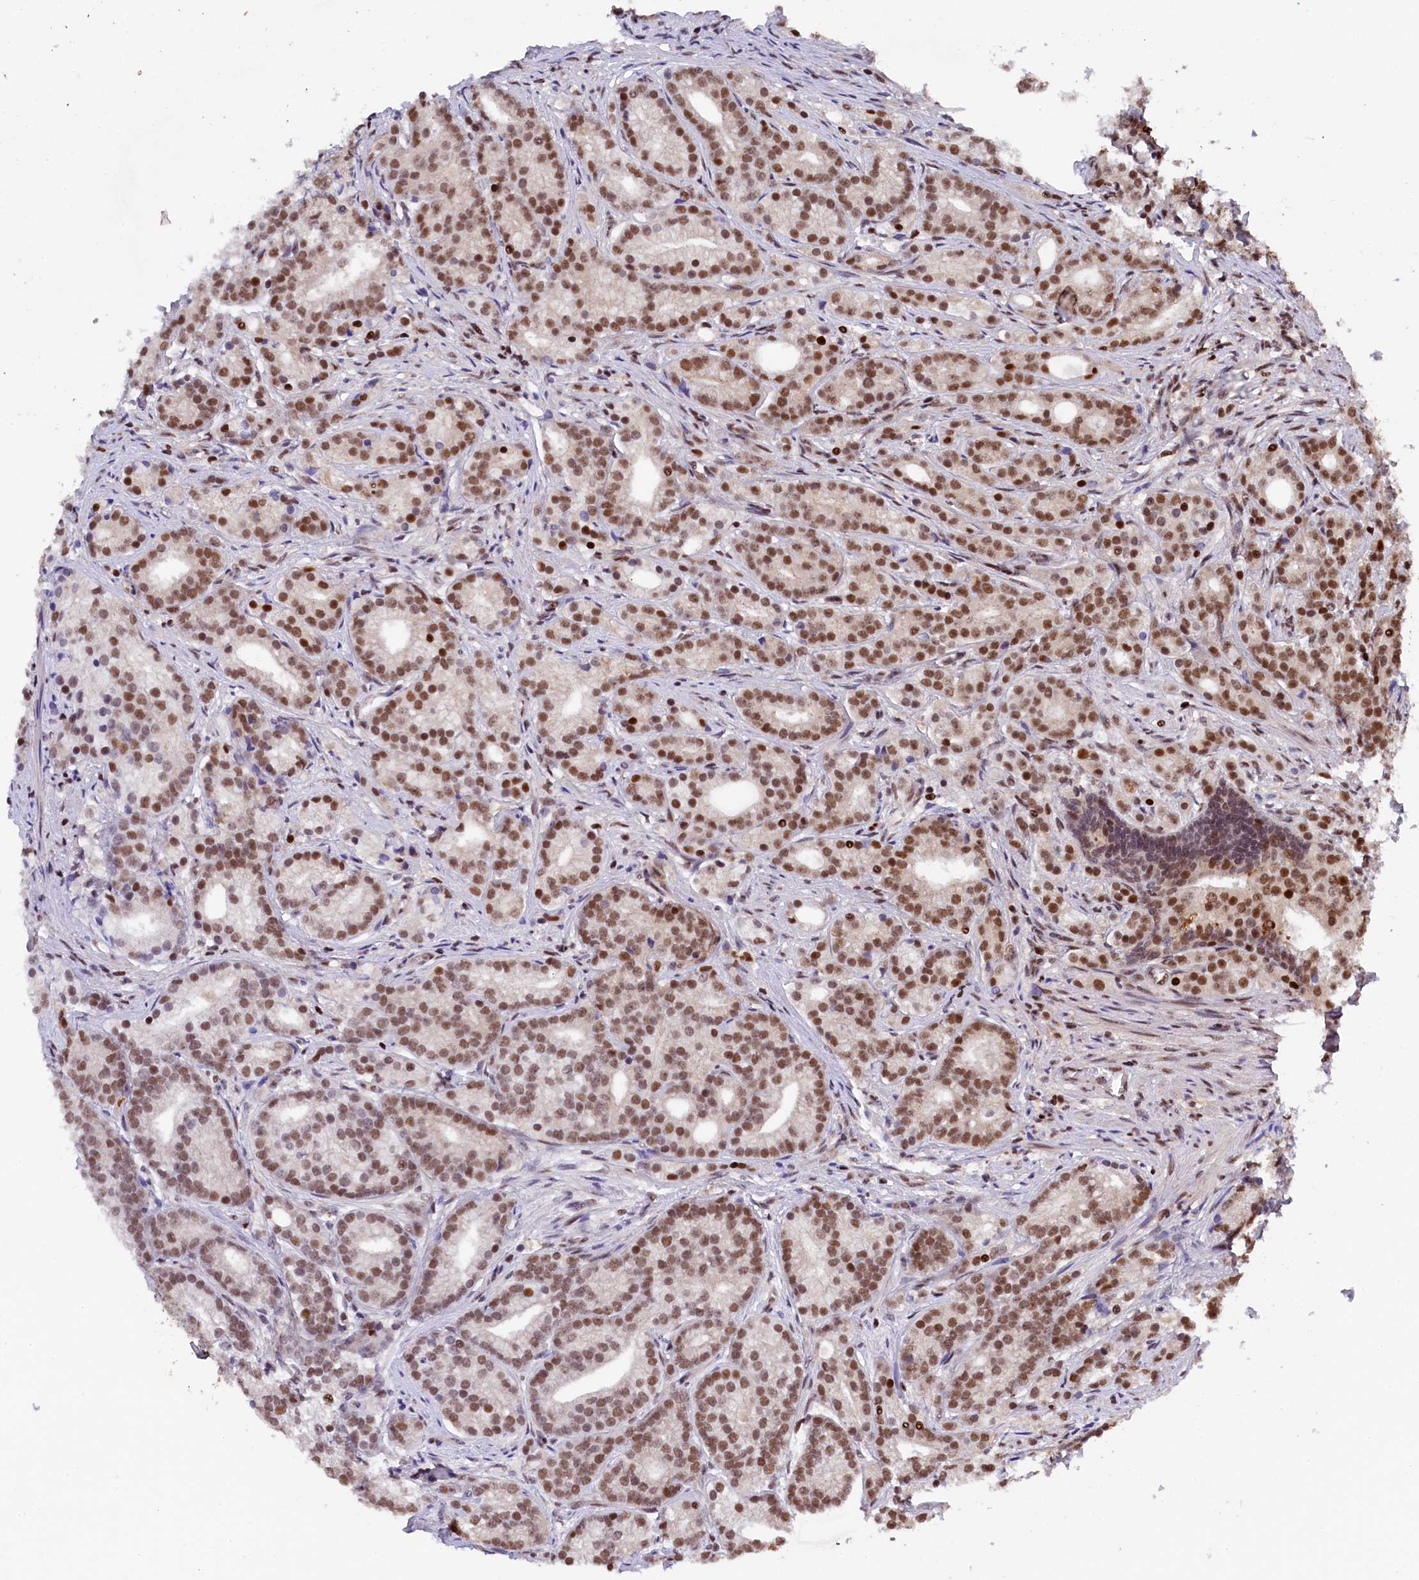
{"staining": {"intensity": "moderate", "quantity": "25%-75%", "location": "nuclear"}, "tissue": "prostate cancer", "cell_type": "Tumor cells", "image_type": "cancer", "snomed": [{"axis": "morphology", "description": "Adenocarcinoma, Low grade"}, {"axis": "topography", "description": "Prostate"}], "caption": "Protein expression analysis of human adenocarcinoma (low-grade) (prostate) reveals moderate nuclear staining in approximately 25%-75% of tumor cells. (brown staining indicates protein expression, while blue staining denotes nuclei).", "gene": "ADIG", "patient": {"sex": "male", "age": 71}}